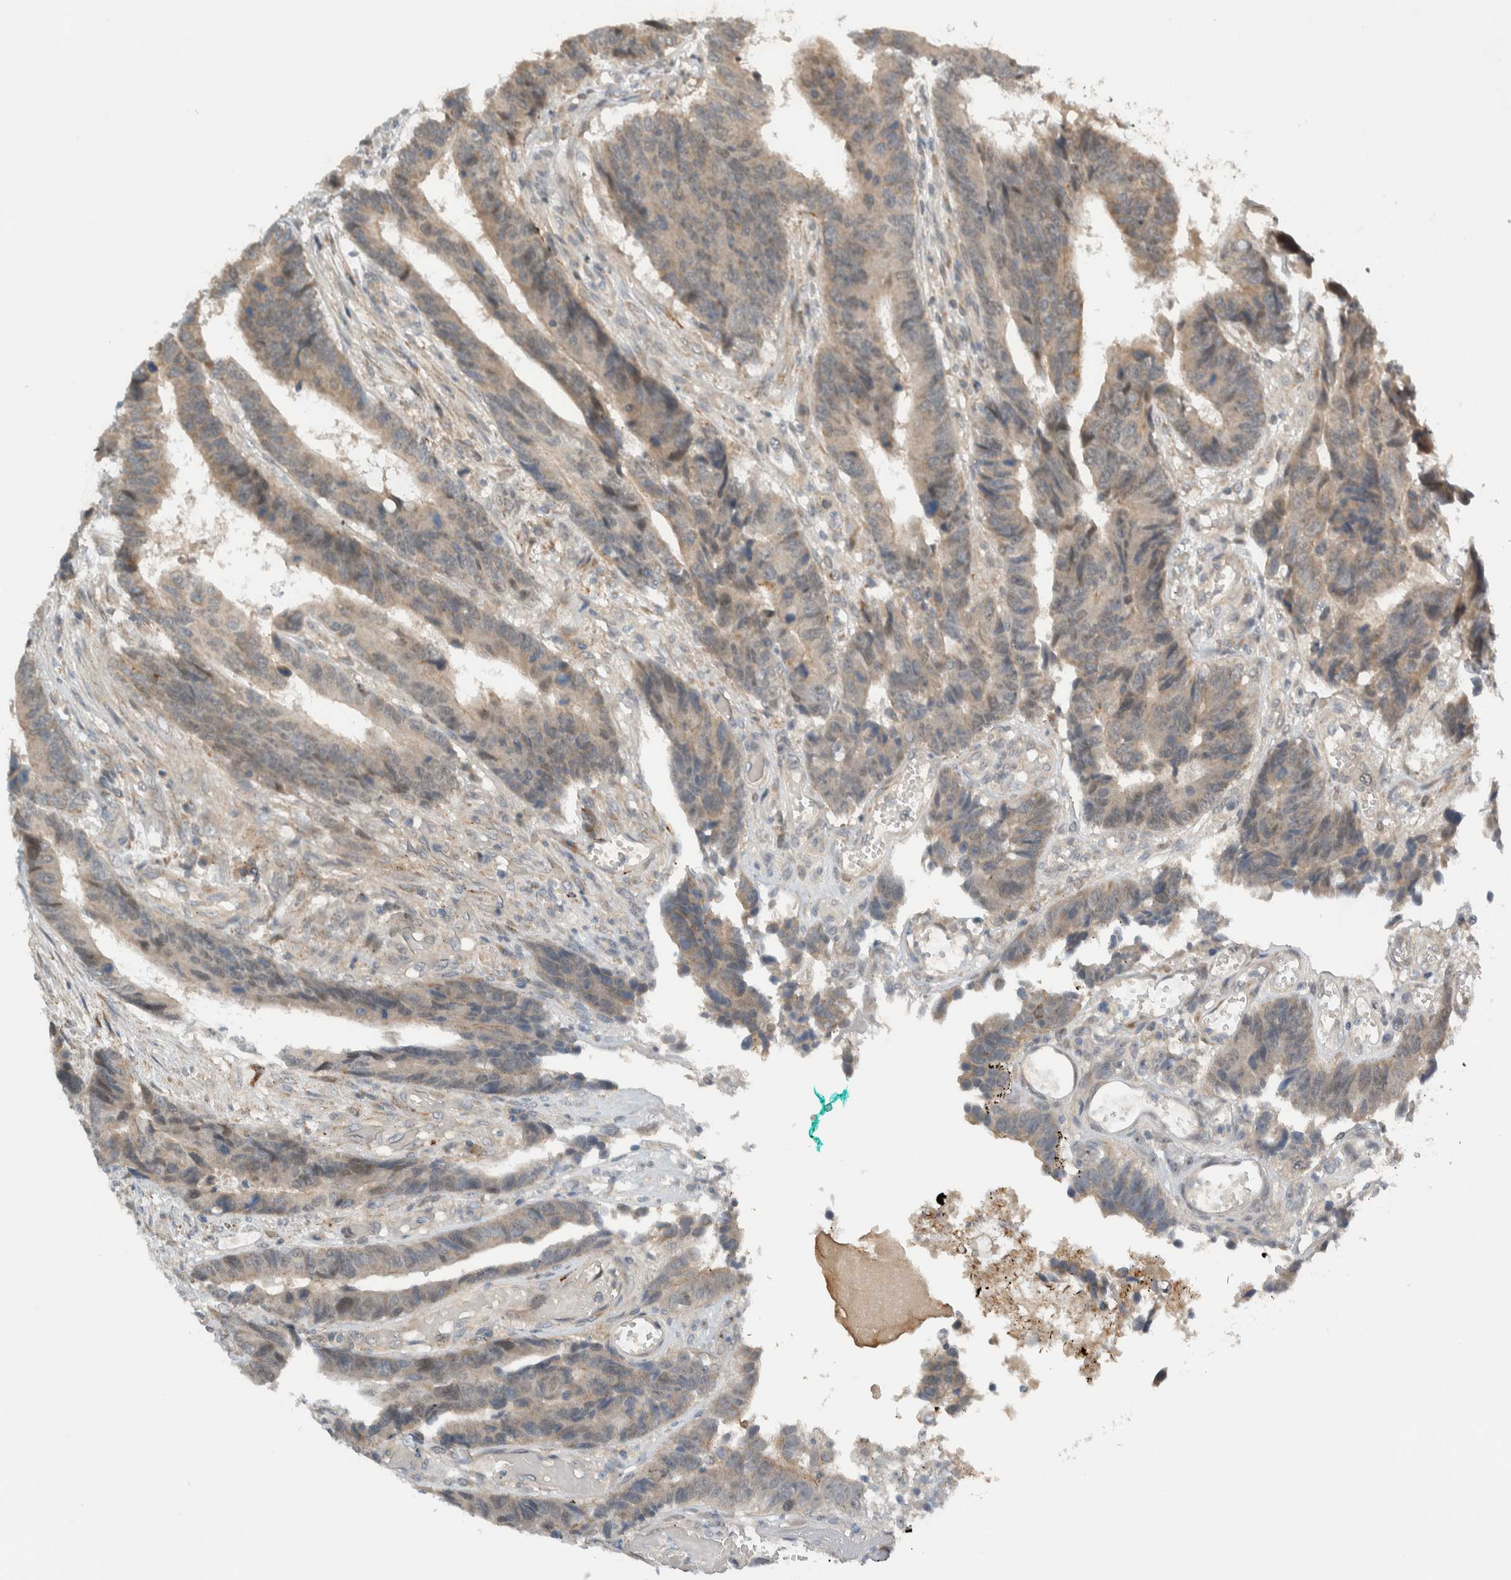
{"staining": {"intensity": "weak", "quantity": ">75%", "location": "cytoplasmic/membranous"}, "tissue": "colorectal cancer", "cell_type": "Tumor cells", "image_type": "cancer", "snomed": [{"axis": "morphology", "description": "Adenocarcinoma, NOS"}, {"axis": "topography", "description": "Rectum"}], "caption": "This micrograph exhibits immunohistochemistry (IHC) staining of human colorectal cancer, with low weak cytoplasmic/membranous positivity in about >75% of tumor cells.", "gene": "MPRIP", "patient": {"sex": "male", "age": 84}}